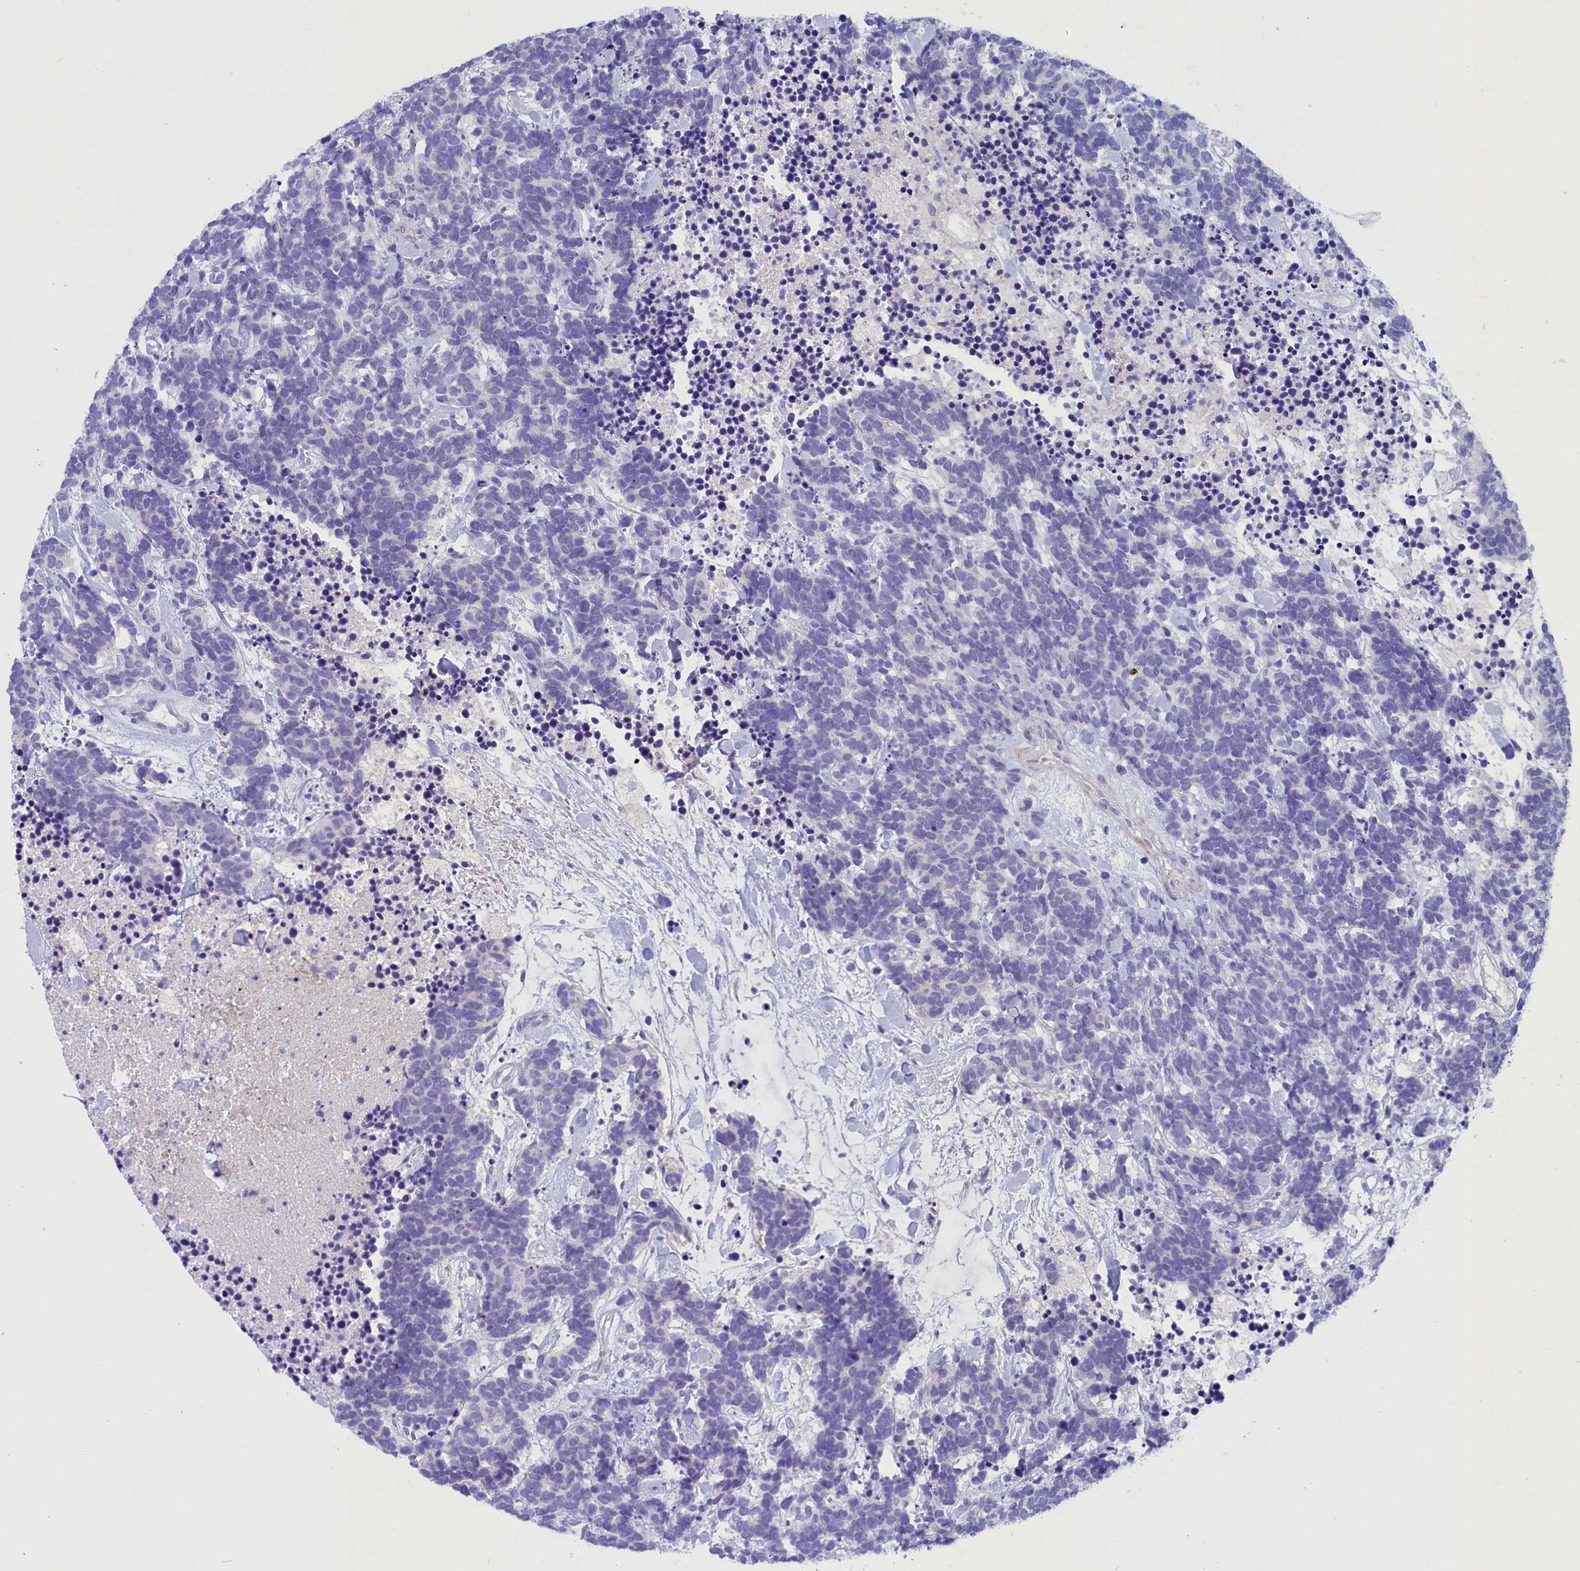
{"staining": {"intensity": "negative", "quantity": "none", "location": "none"}, "tissue": "carcinoid", "cell_type": "Tumor cells", "image_type": "cancer", "snomed": [{"axis": "morphology", "description": "Carcinoma, NOS"}, {"axis": "morphology", "description": "Carcinoid, malignant, NOS"}, {"axis": "topography", "description": "Prostate"}], "caption": "Immunohistochemical staining of human carcinoma reveals no significant expression in tumor cells.", "gene": "RTTN", "patient": {"sex": "male", "age": 57}}